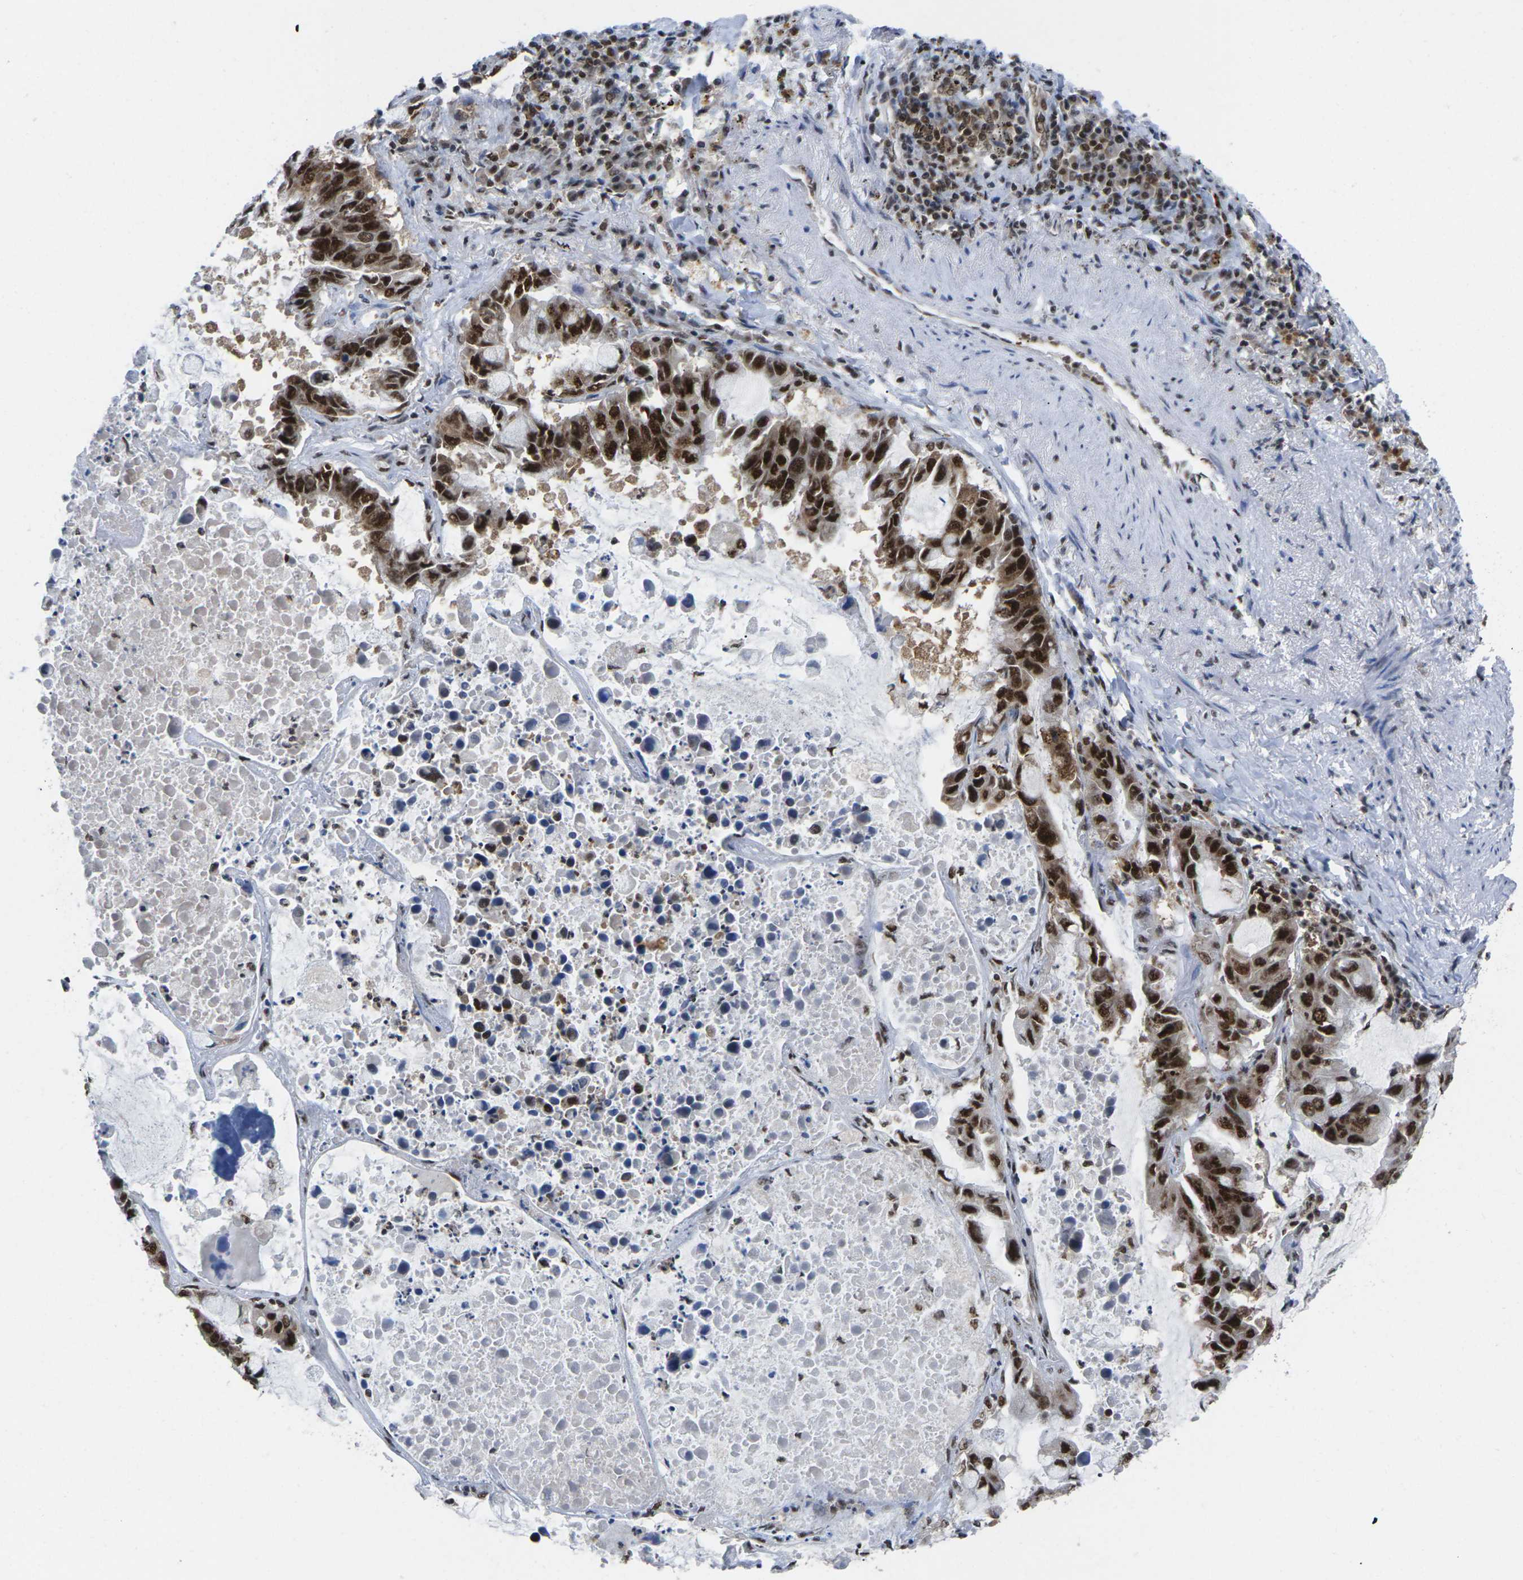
{"staining": {"intensity": "strong", "quantity": ">75%", "location": "cytoplasmic/membranous,nuclear"}, "tissue": "lung cancer", "cell_type": "Tumor cells", "image_type": "cancer", "snomed": [{"axis": "morphology", "description": "Adenocarcinoma, NOS"}, {"axis": "topography", "description": "Lung"}], "caption": "Immunohistochemical staining of human lung cancer reveals high levels of strong cytoplasmic/membranous and nuclear staining in approximately >75% of tumor cells.", "gene": "MAGOH", "patient": {"sex": "male", "age": 64}}